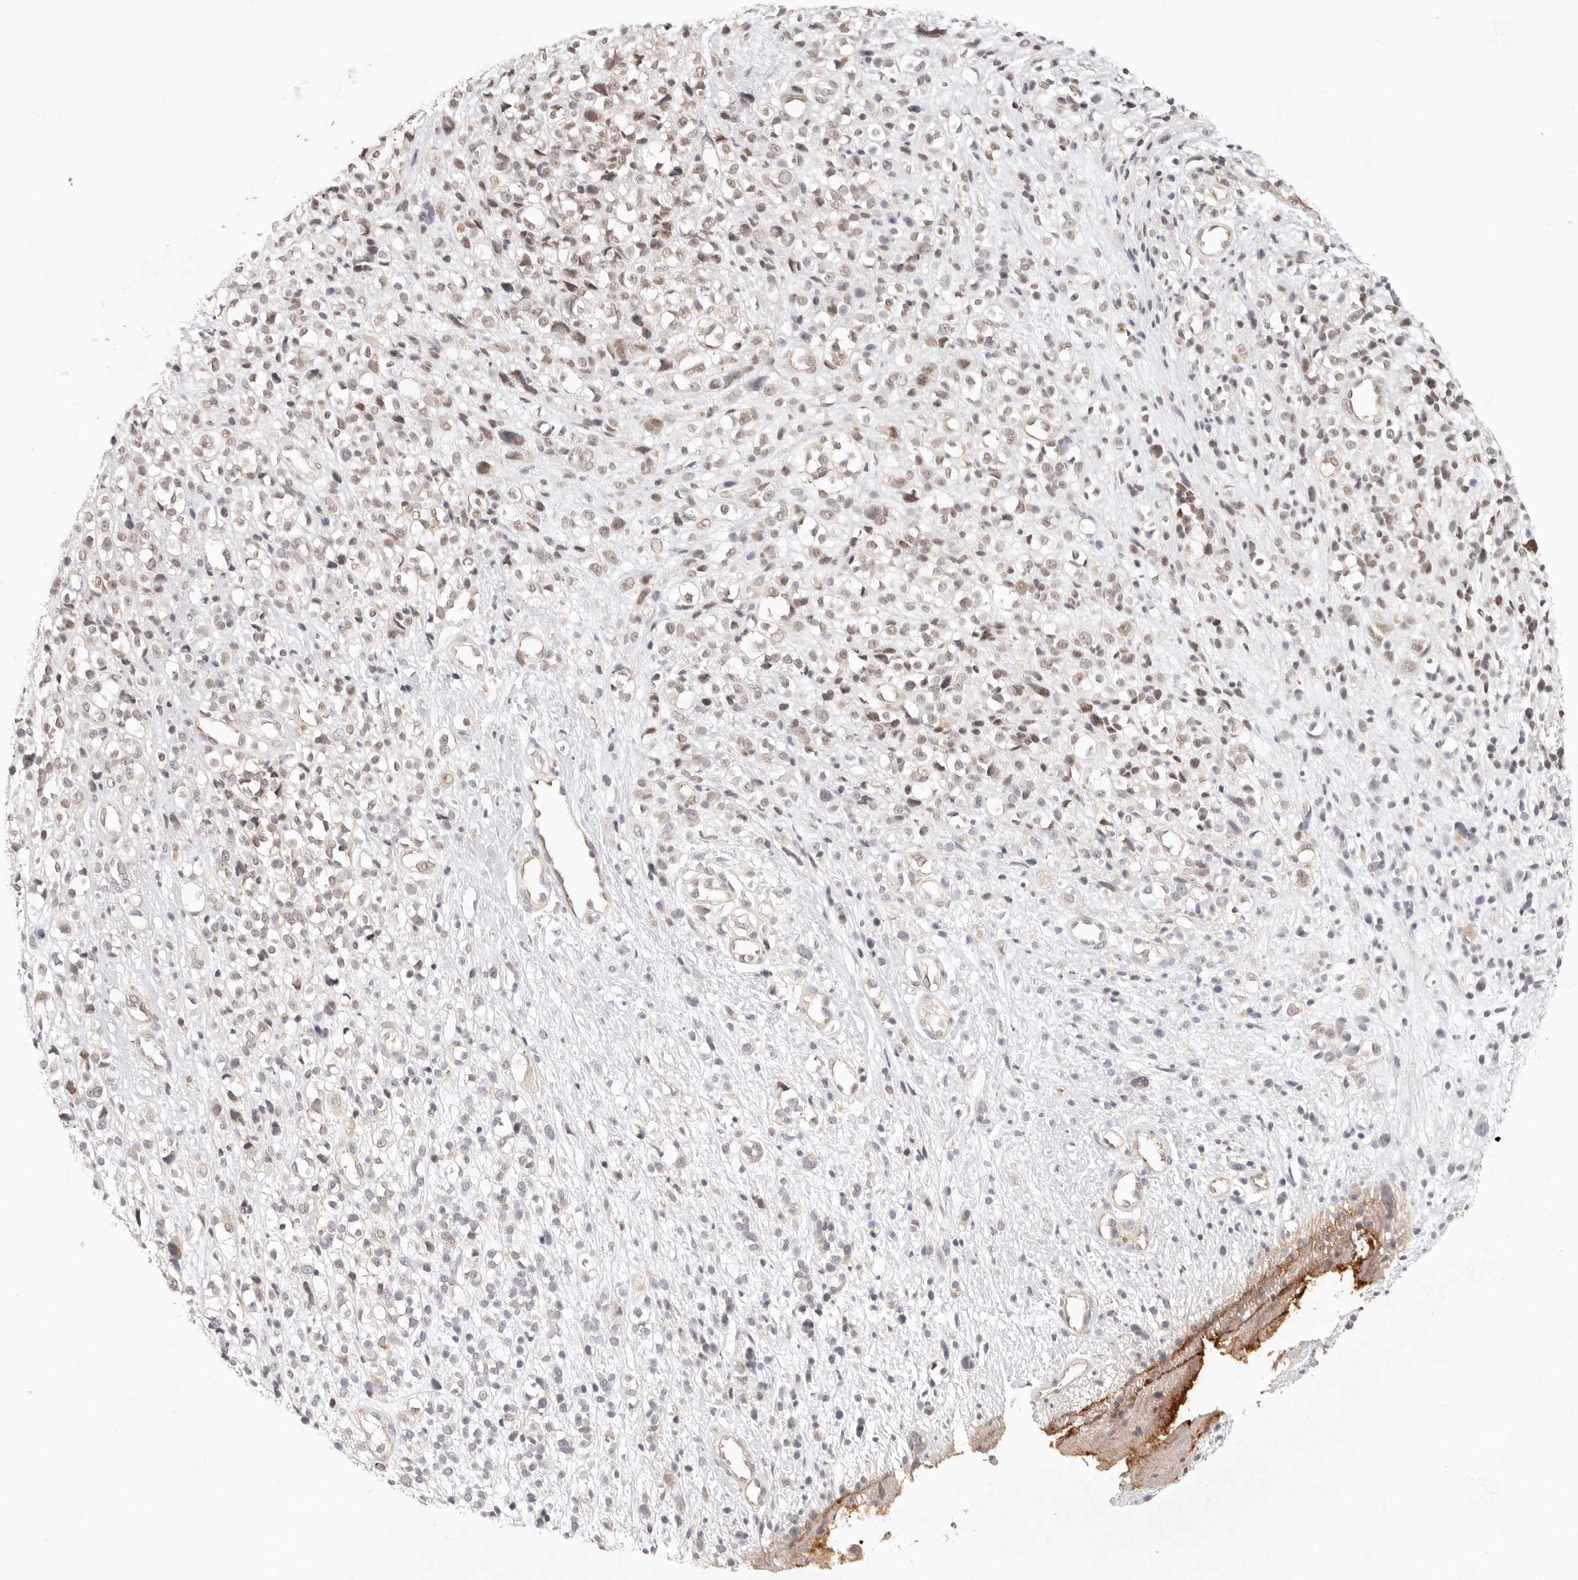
{"staining": {"intensity": "weak", "quantity": "<25%", "location": "nuclear"}, "tissue": "melanoma", "cell_type": "Tumor cells", "image_type": "cancer", "snomed": [{"axis": "morphology", "description": "Malignant melanoma, NOS"}, {"axis": "topography", "description": "Skin"}], "caption": "Melanoma stained for a protein using immunohistochemistry (IHC) reveals no positivity tumor cells.", "gene": "GPR156", "patient": {"sex": "female", "age": 55}}